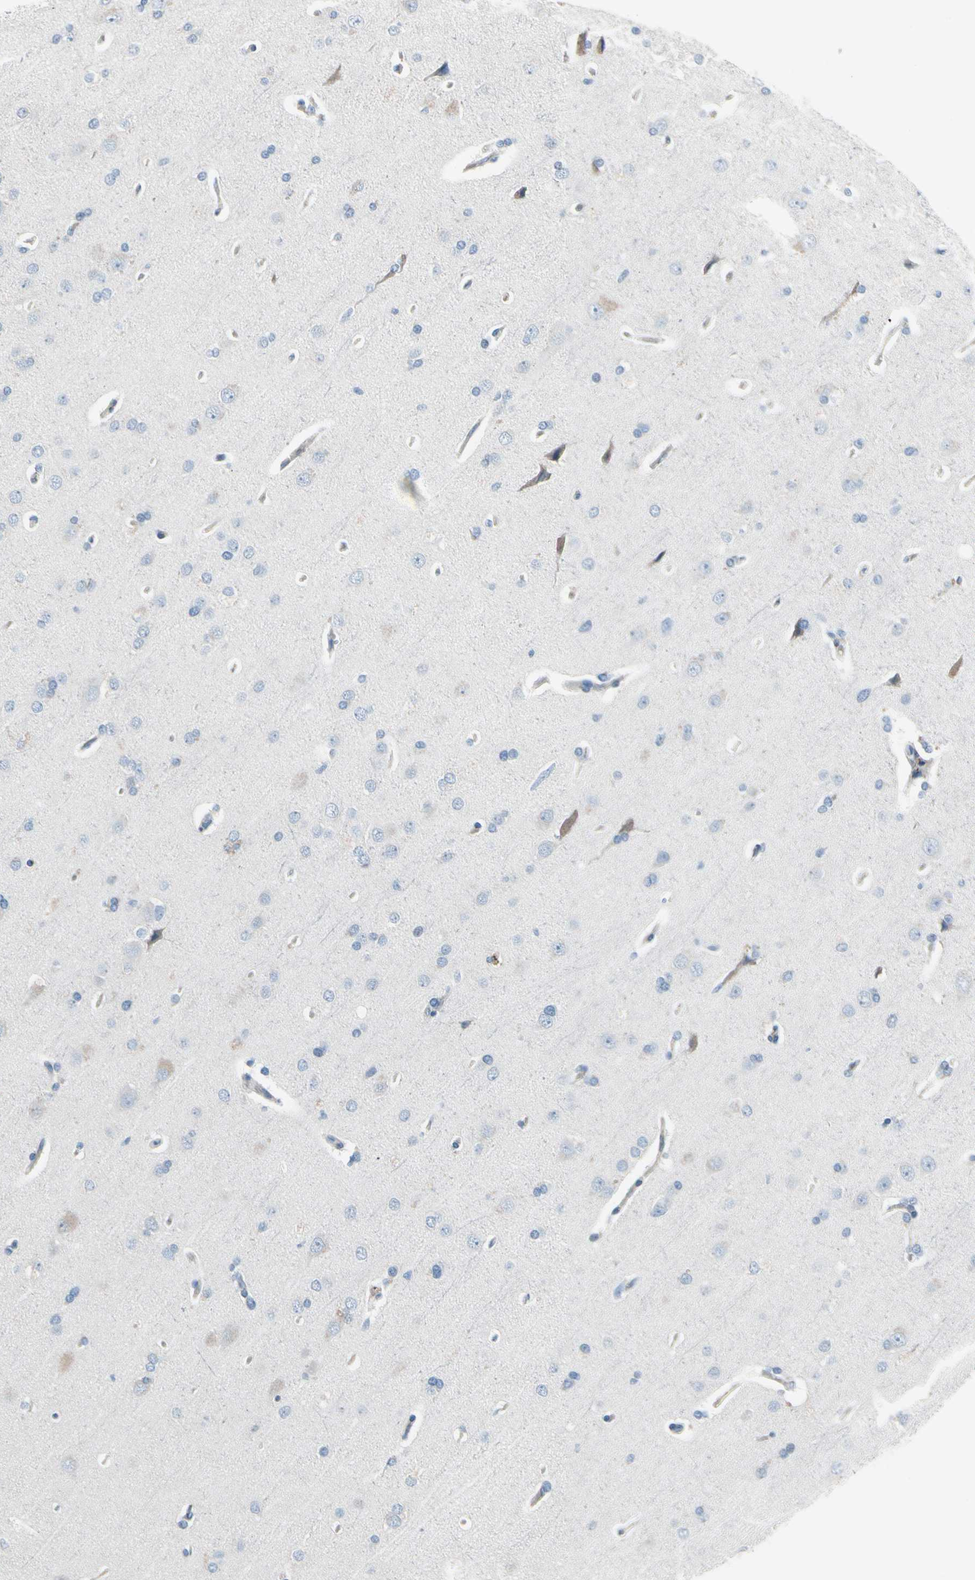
{"staining": {"intensity": "negative", "quantity": "none", "location": "none"}, "tissue": "cerebral cortex", "cell_type": "Endothelial cells", "image_type": "normal", "snomed": [{"axis": "morphology", "description": "Normal tissue, NOS"}, {"axis": "topography", "description": "Cerebral cortex"}], "caption": "The immunohistochemistry photomicrograph has no significant staining in endothelial cells of cerebral cortex.", "gene": "PGR", "patient": {"sex": "male", "age": 62}}